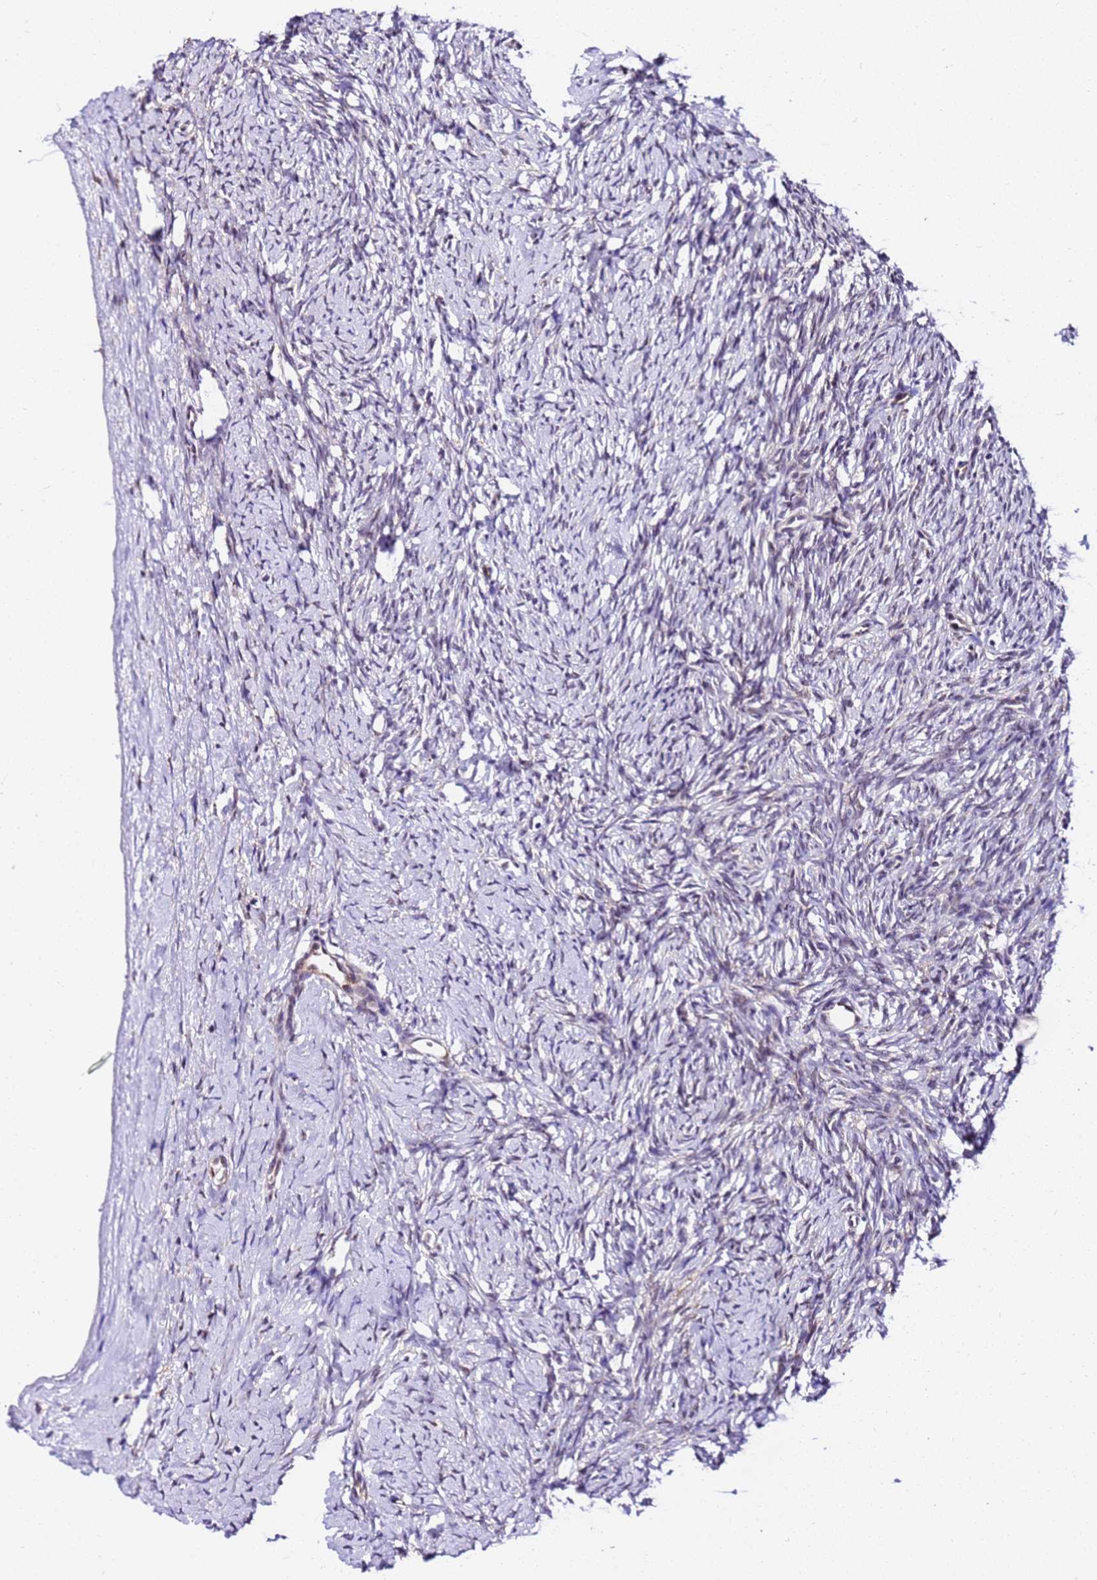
{"staining": {"intensity": "moderate", "quantity": ">75%", "location": "cytoplasmic/membranous,nuclear"}, "tissue": "ovary", "cell_type": "Follicle cells", "image_type": "normal", "snomed": [{"axis": "morphology", "description": "Normal tissue, NOS"}, {"axis": "morphology", "description": "Developmental malformation"}, {"axis": "topography", "description": "Ovary"}], "caption": "Follicle cells reveal medium levels of moderate cytoplasmic/membranous,nuclear staining in about >75% of cells in benign human ovary. (Stains: DAB (3,3'-diaminobenzidine) in brown, nuclei in blue, Microscopy: brightfield microscopy at high magnification).", "gene": "SLX4IP", "patient": {"sex": "female", "age": 39}}